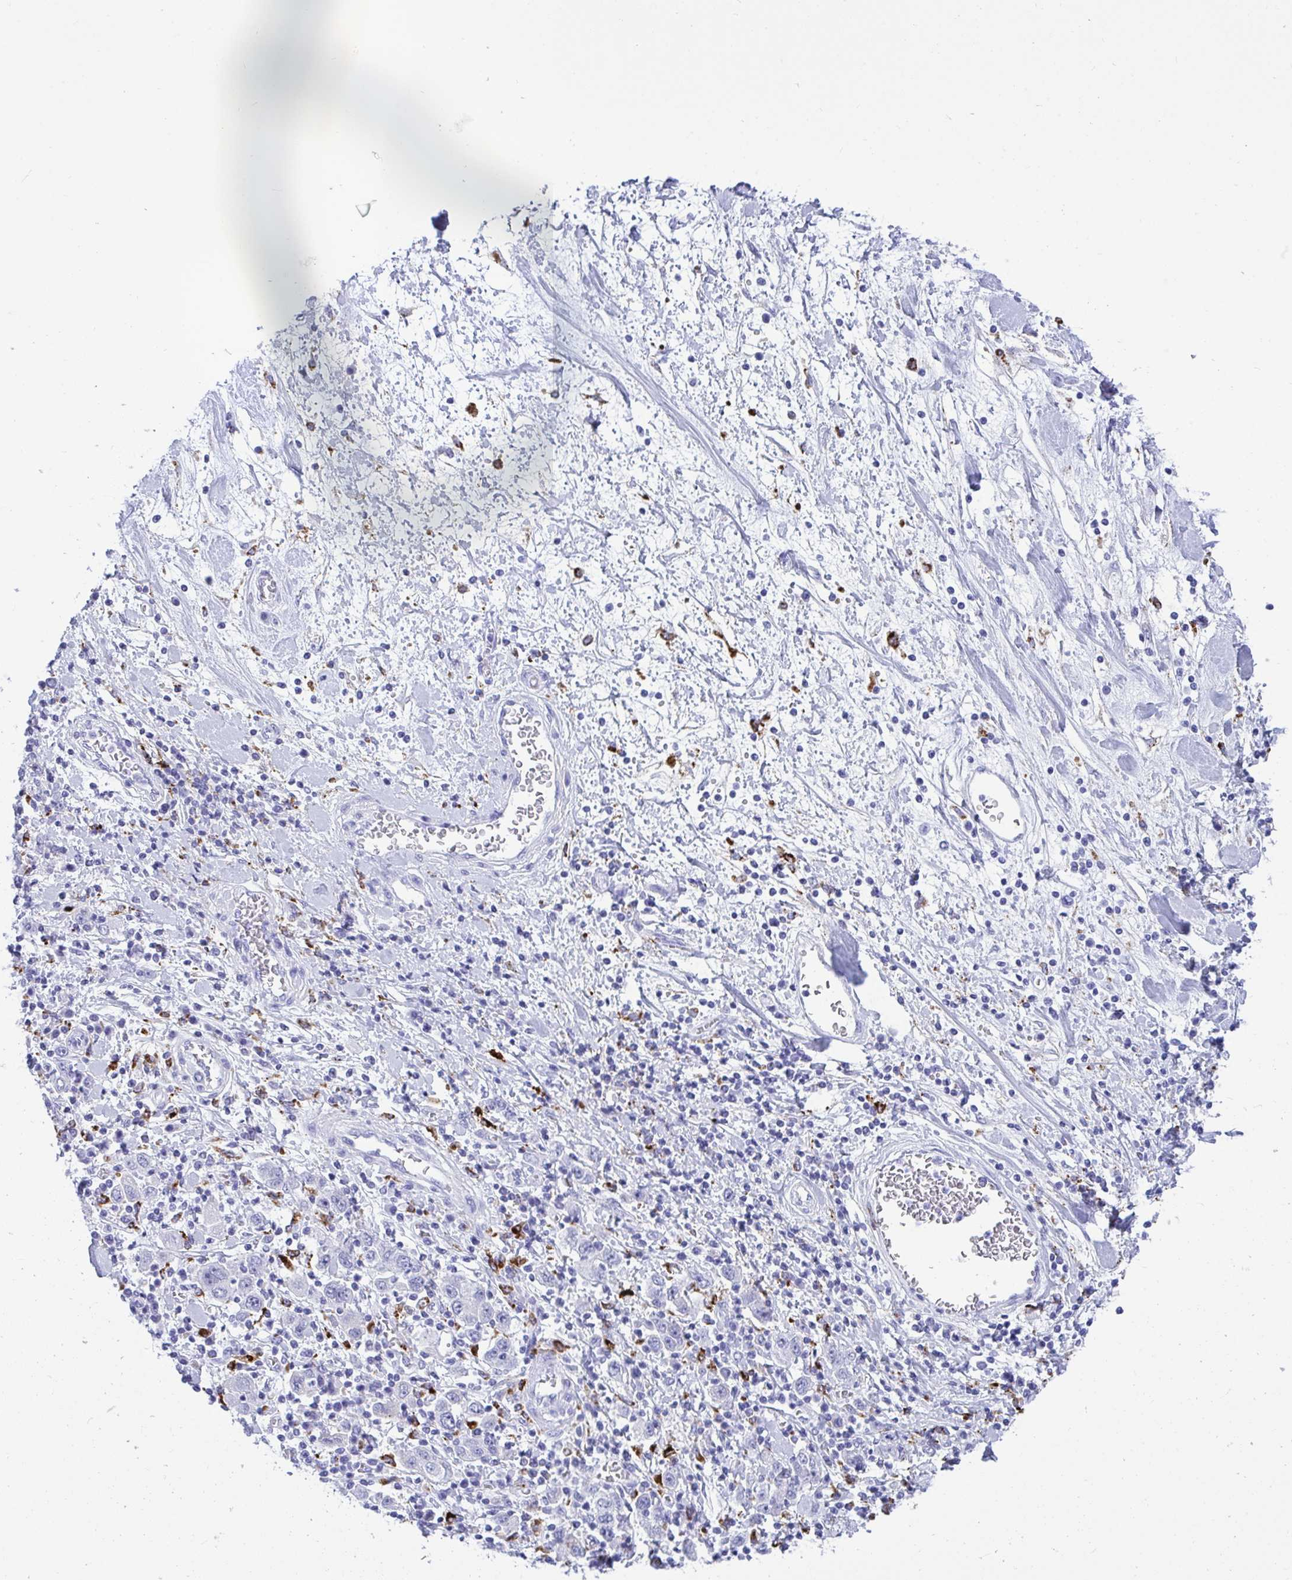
{"staining": {"intensity": "negative", "quantity": "none", "location": "none"}, "tissue": "stomach cancer", "cell_type": "Tumor cells", "image_type": "cancer", "snomed": [{"axis": "morphology", "description": "Normal tissue, NOS"}, {"axis": "morphology", "description": "Adenocarcinoma, NOS"}, {"axis": "topography", "description": "Stomach, upper"}, {"axis": "topography", "description": "Stomach"}], "caption": "High magnification brightfield microscopy of stomach cancer stained with DAB (brown) and counterstained with hematoxylin (blue): tumor cells show no significant staining.", "gene": "CPVL", "patient": {"sex": "male", "age": 59}}